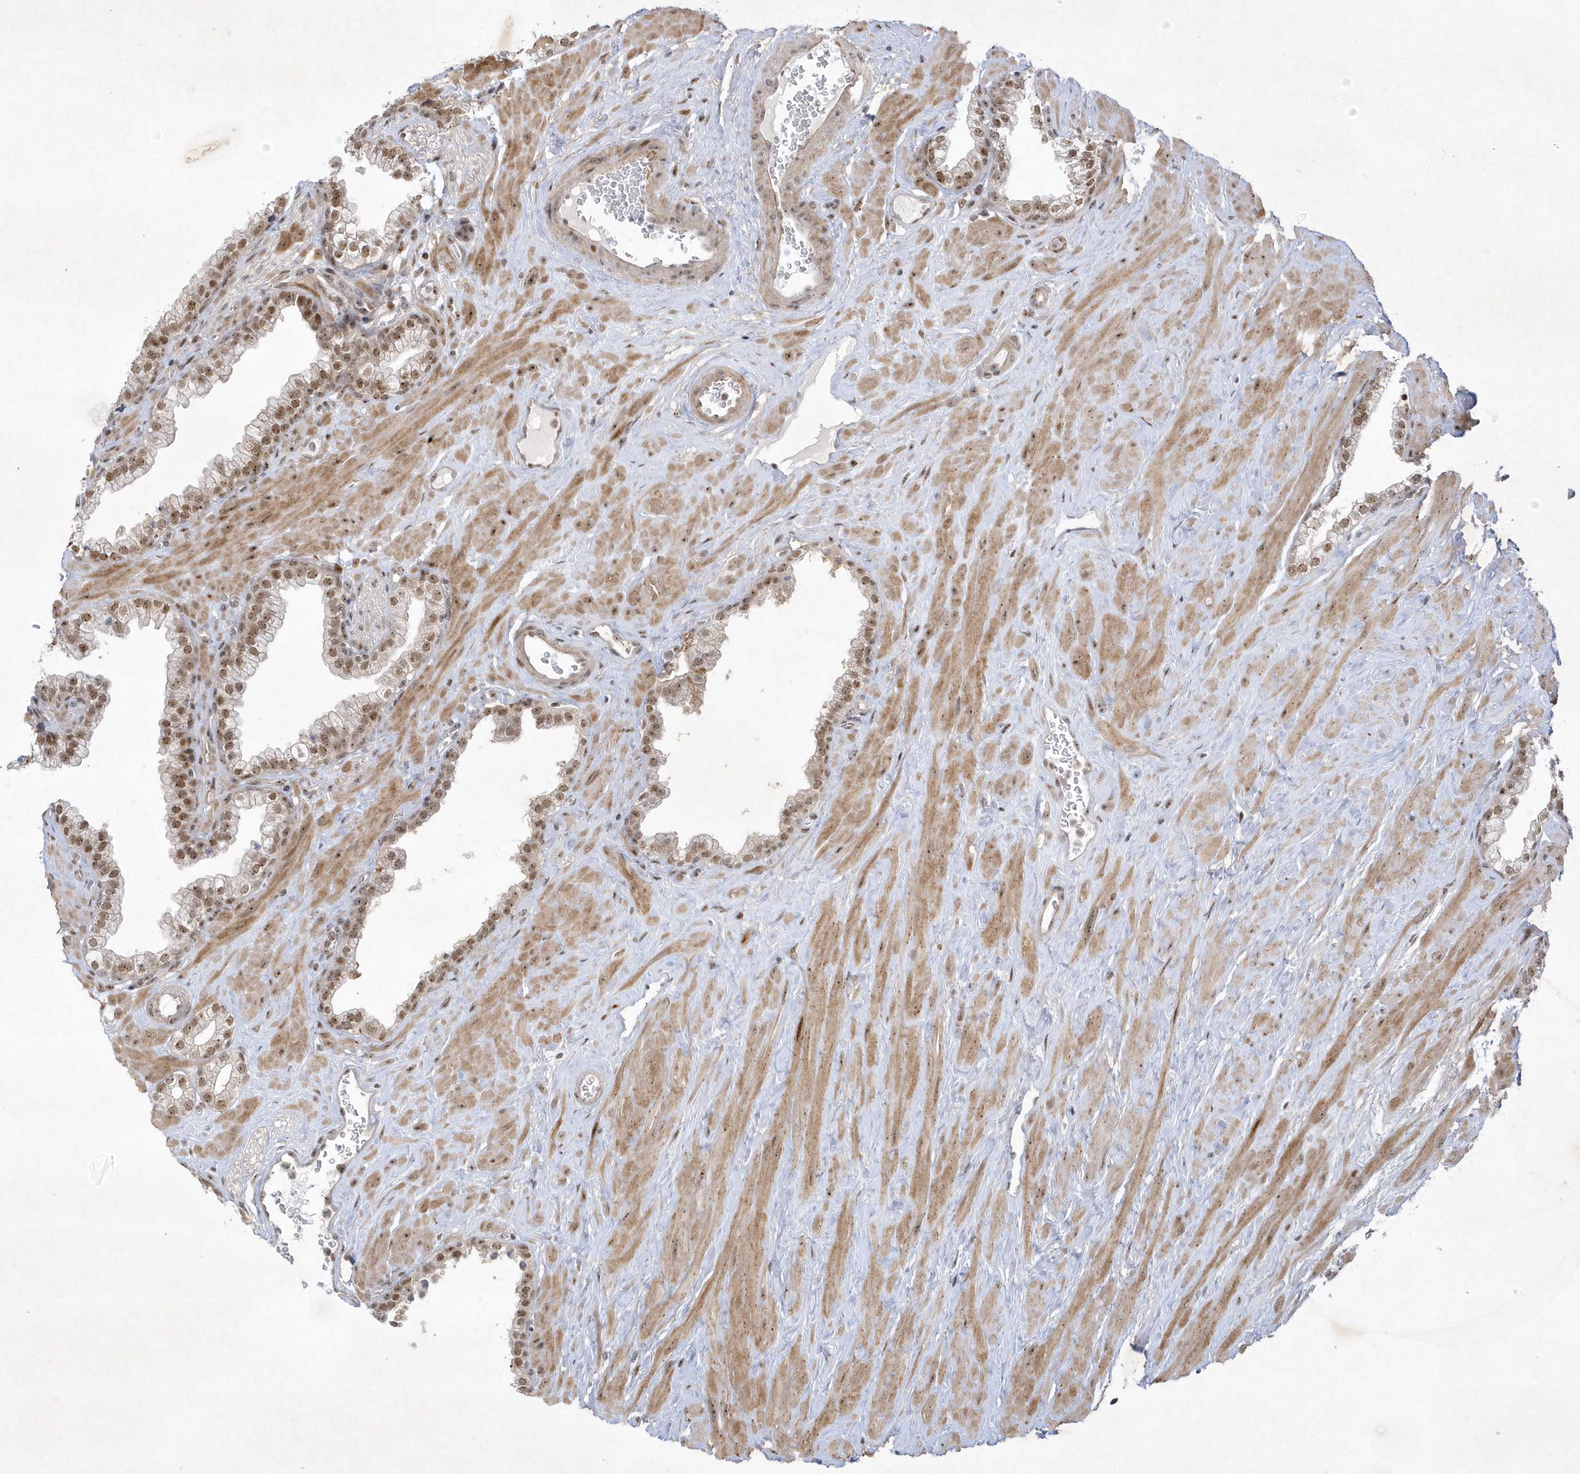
{"staining": {"intensity": "moderate", "quantity": ">75%", "location": "nuclear"}, "tissue": "prostate", "cell_type": "Glandular cells", "image_type": "normal", "snomed": [{"axis": "morphology", "description": "Normal tissue, NOS"}, {"axis": "morphology", "description": "Urothelial carcinoma, Low grade"}, {"axis": "topography", "description": "Urinary bladder"}, {"axis": "topography", "description": "Prostate"}], "caption": "Protein analysis of unremarkable prostate displays moderate nuclear positivity in about >75% of glandular cells. (DAB IHC with brightfield microscopy, high magnification).", "gene": "NPM3", "patient": {"sex": "male", "age": 60}}